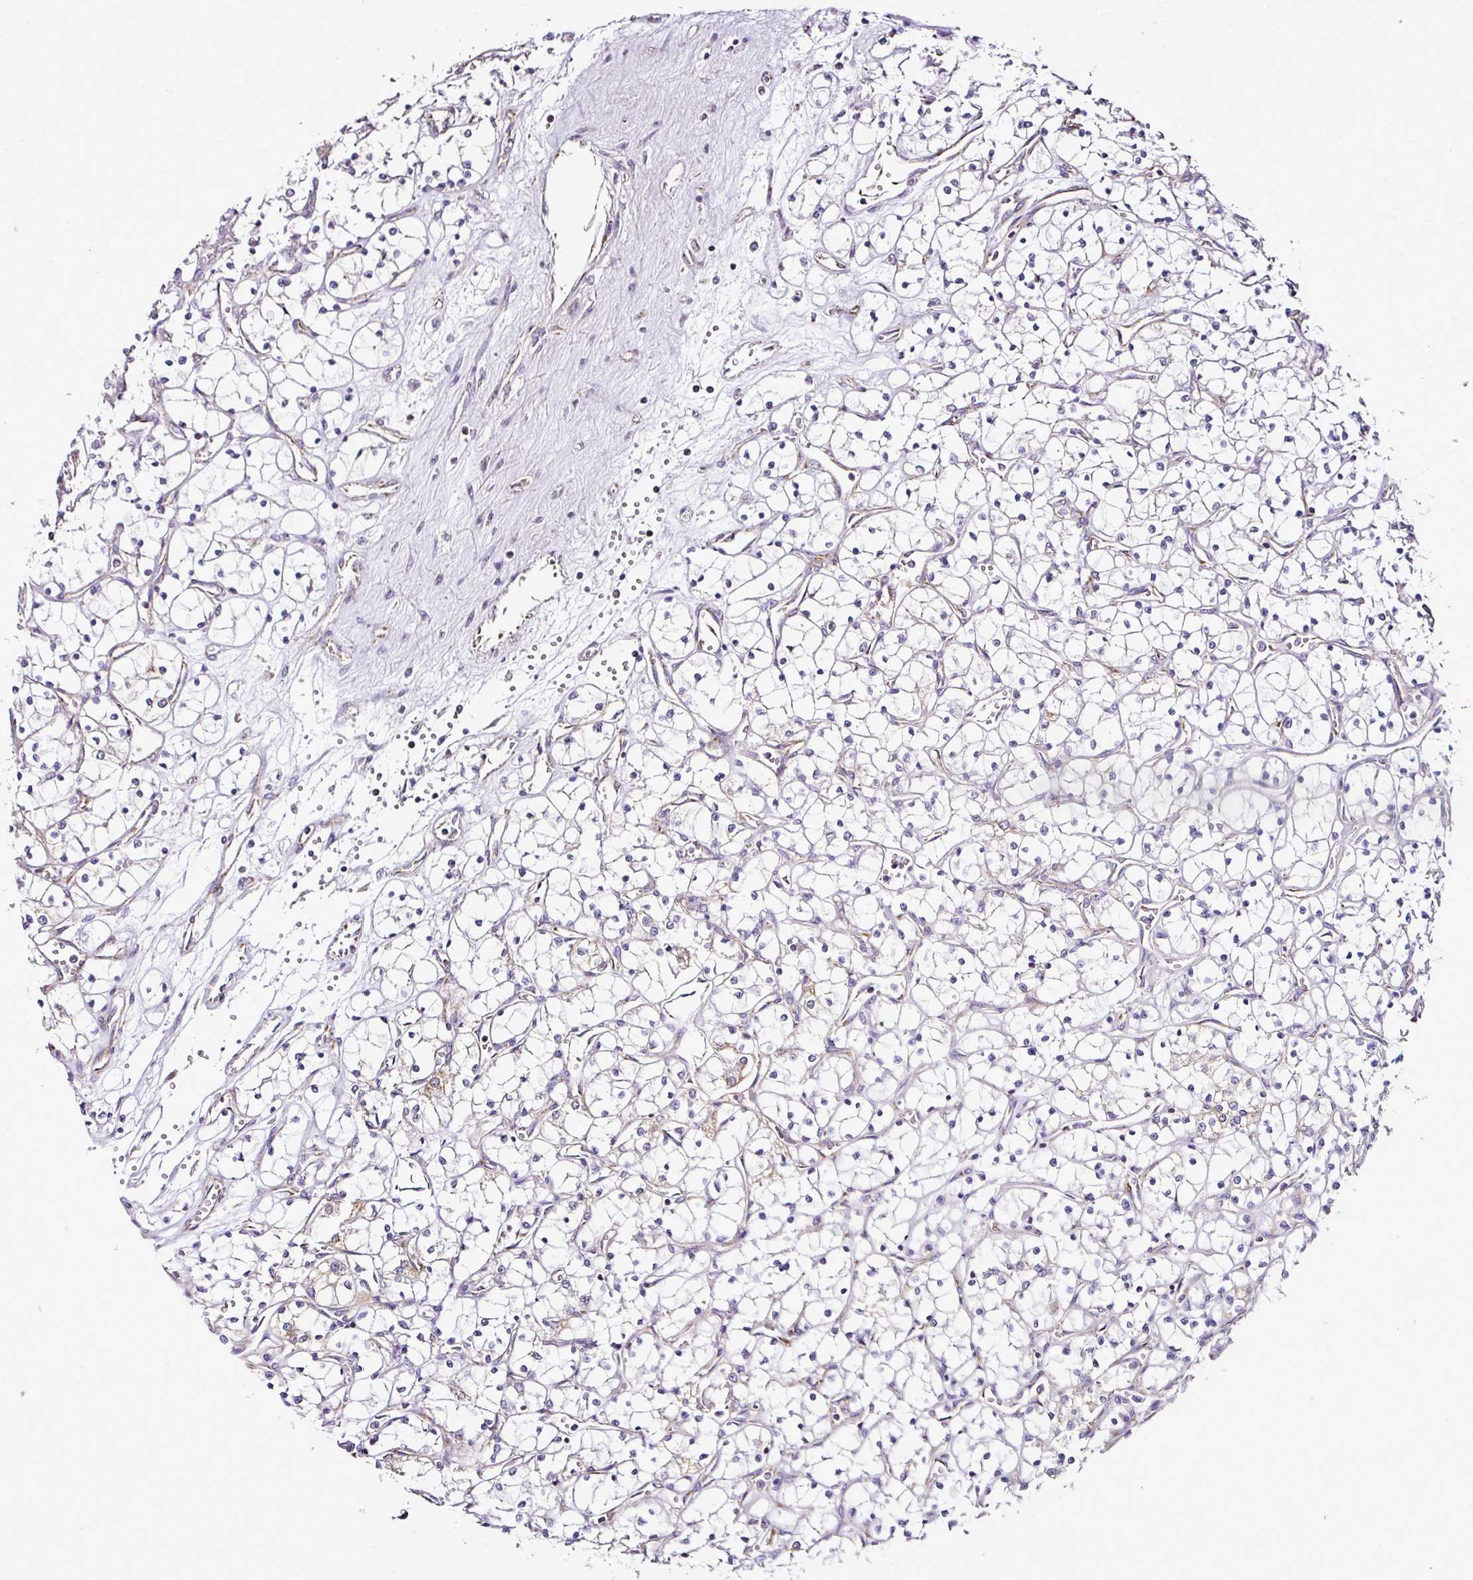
{"staining": {"intensity": "negative", "quantity": "none", "location": "none"}, "tissue": "renal cancer", "cell_type": "Tumor cells", "image_type": "cancer", "snomed": [{"axis": "morphology", "description": "Adenocarcinoma, NOS"}, {"axis": "topography", "description": "Kidney"}], "caption": "Image shows no protein staining in tumor cells of renal cancer (adenocarcinoma) tissue. (DAB immunohistochemistry with hematoxylin counter stain).", "gene": "DPAGT1", "patient": {"sex": "female", "age": 69}}